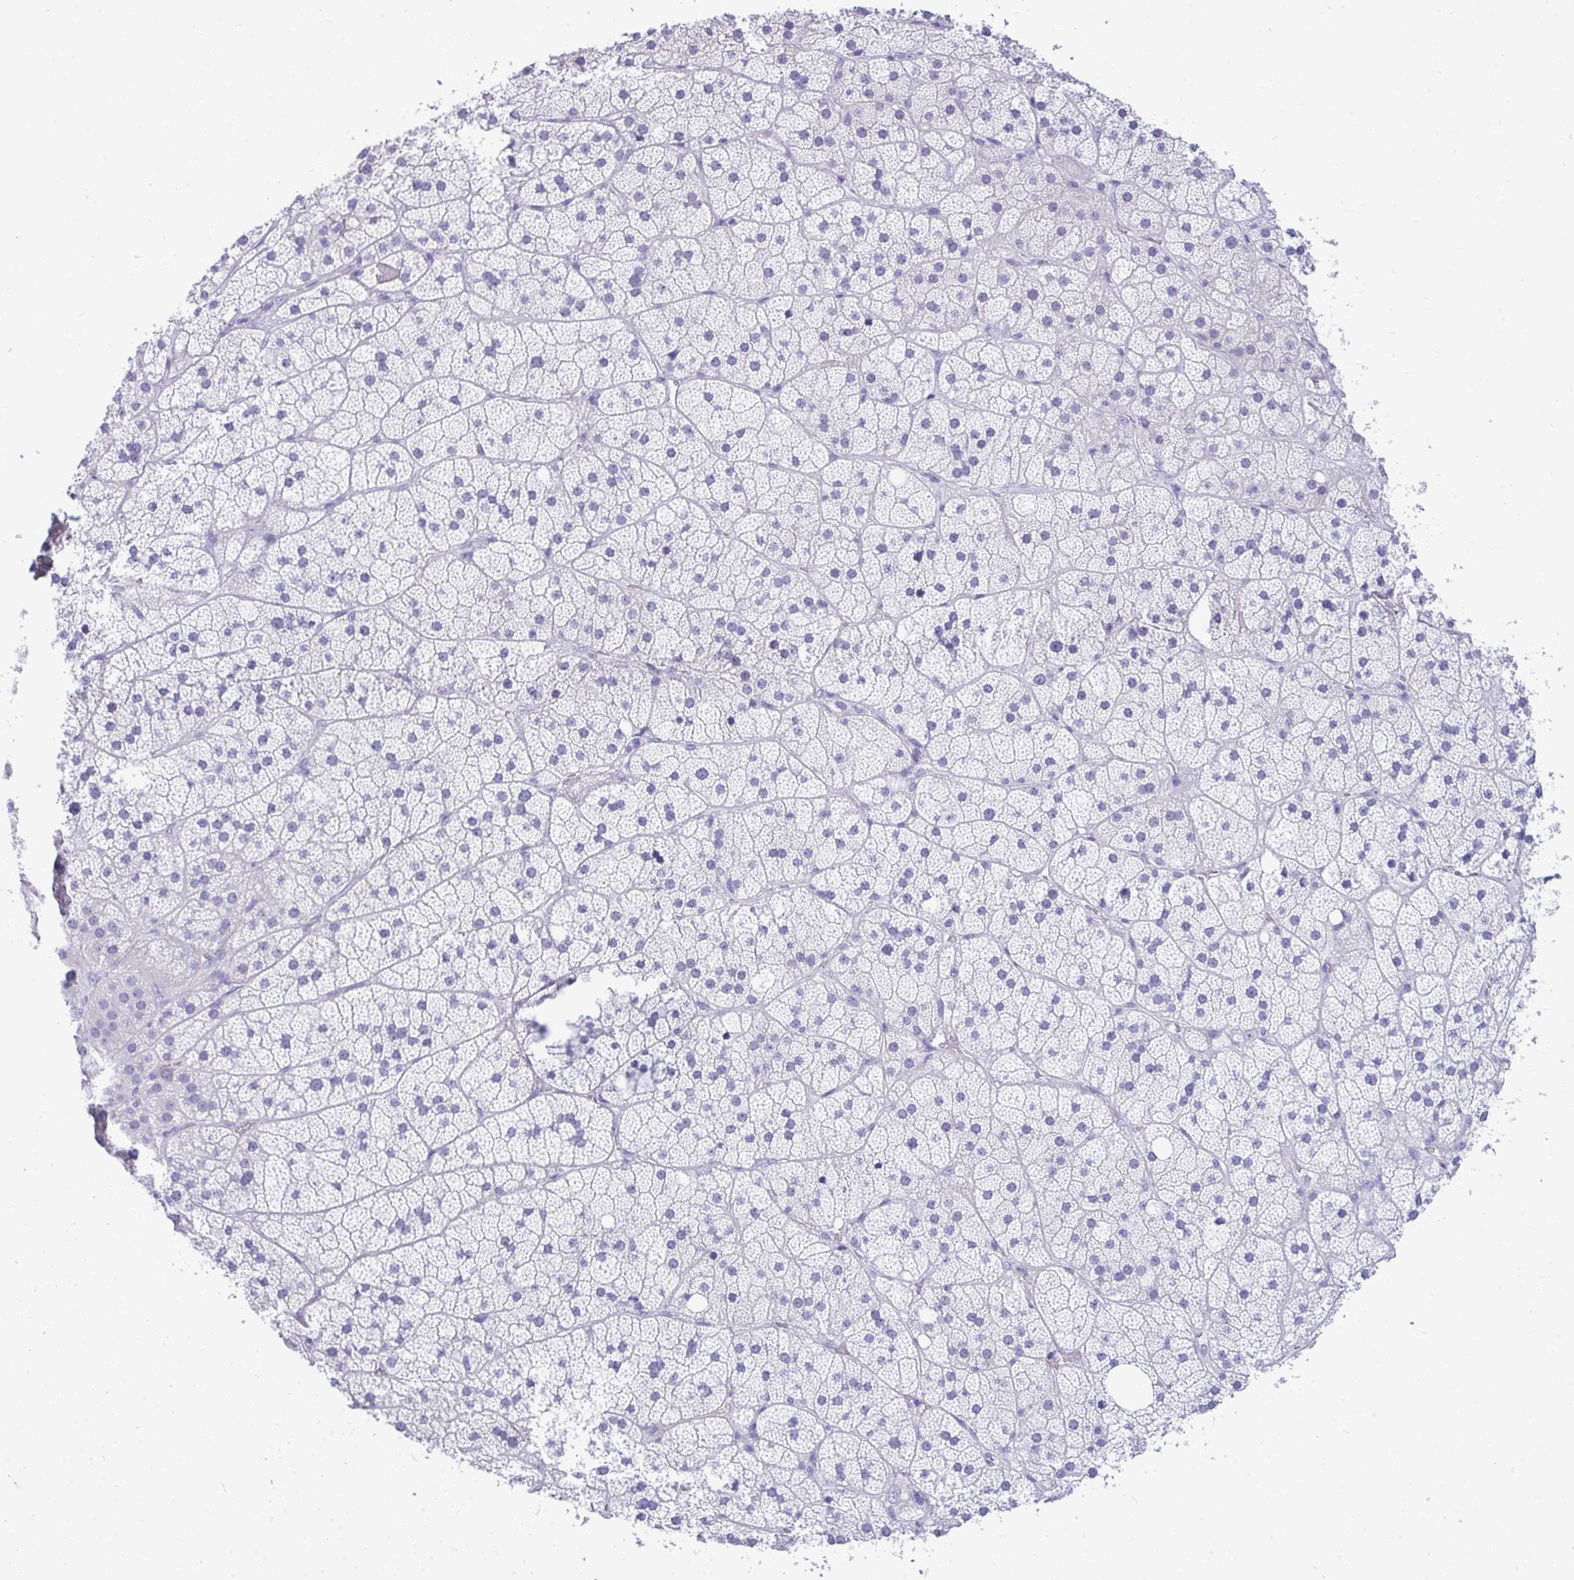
{"staining": {"intensity": "negative", "quantity": "none", "location": "none"}, "tissue": "adrenal gland", "cell_type": "Glandular cells", "image_type": "normal", "snomed": [{"axis": "morphology", "description": "Normal tissue, NOS"}, {"axis": "topography", "description": "Adrenal gland"}], "caption": "This is an IHC photomicrograph of benign human adrenal gland. There is no positivity in glandular cells.", "gene": "PRM2", "patient": {"sex": "male", "age": 57}}